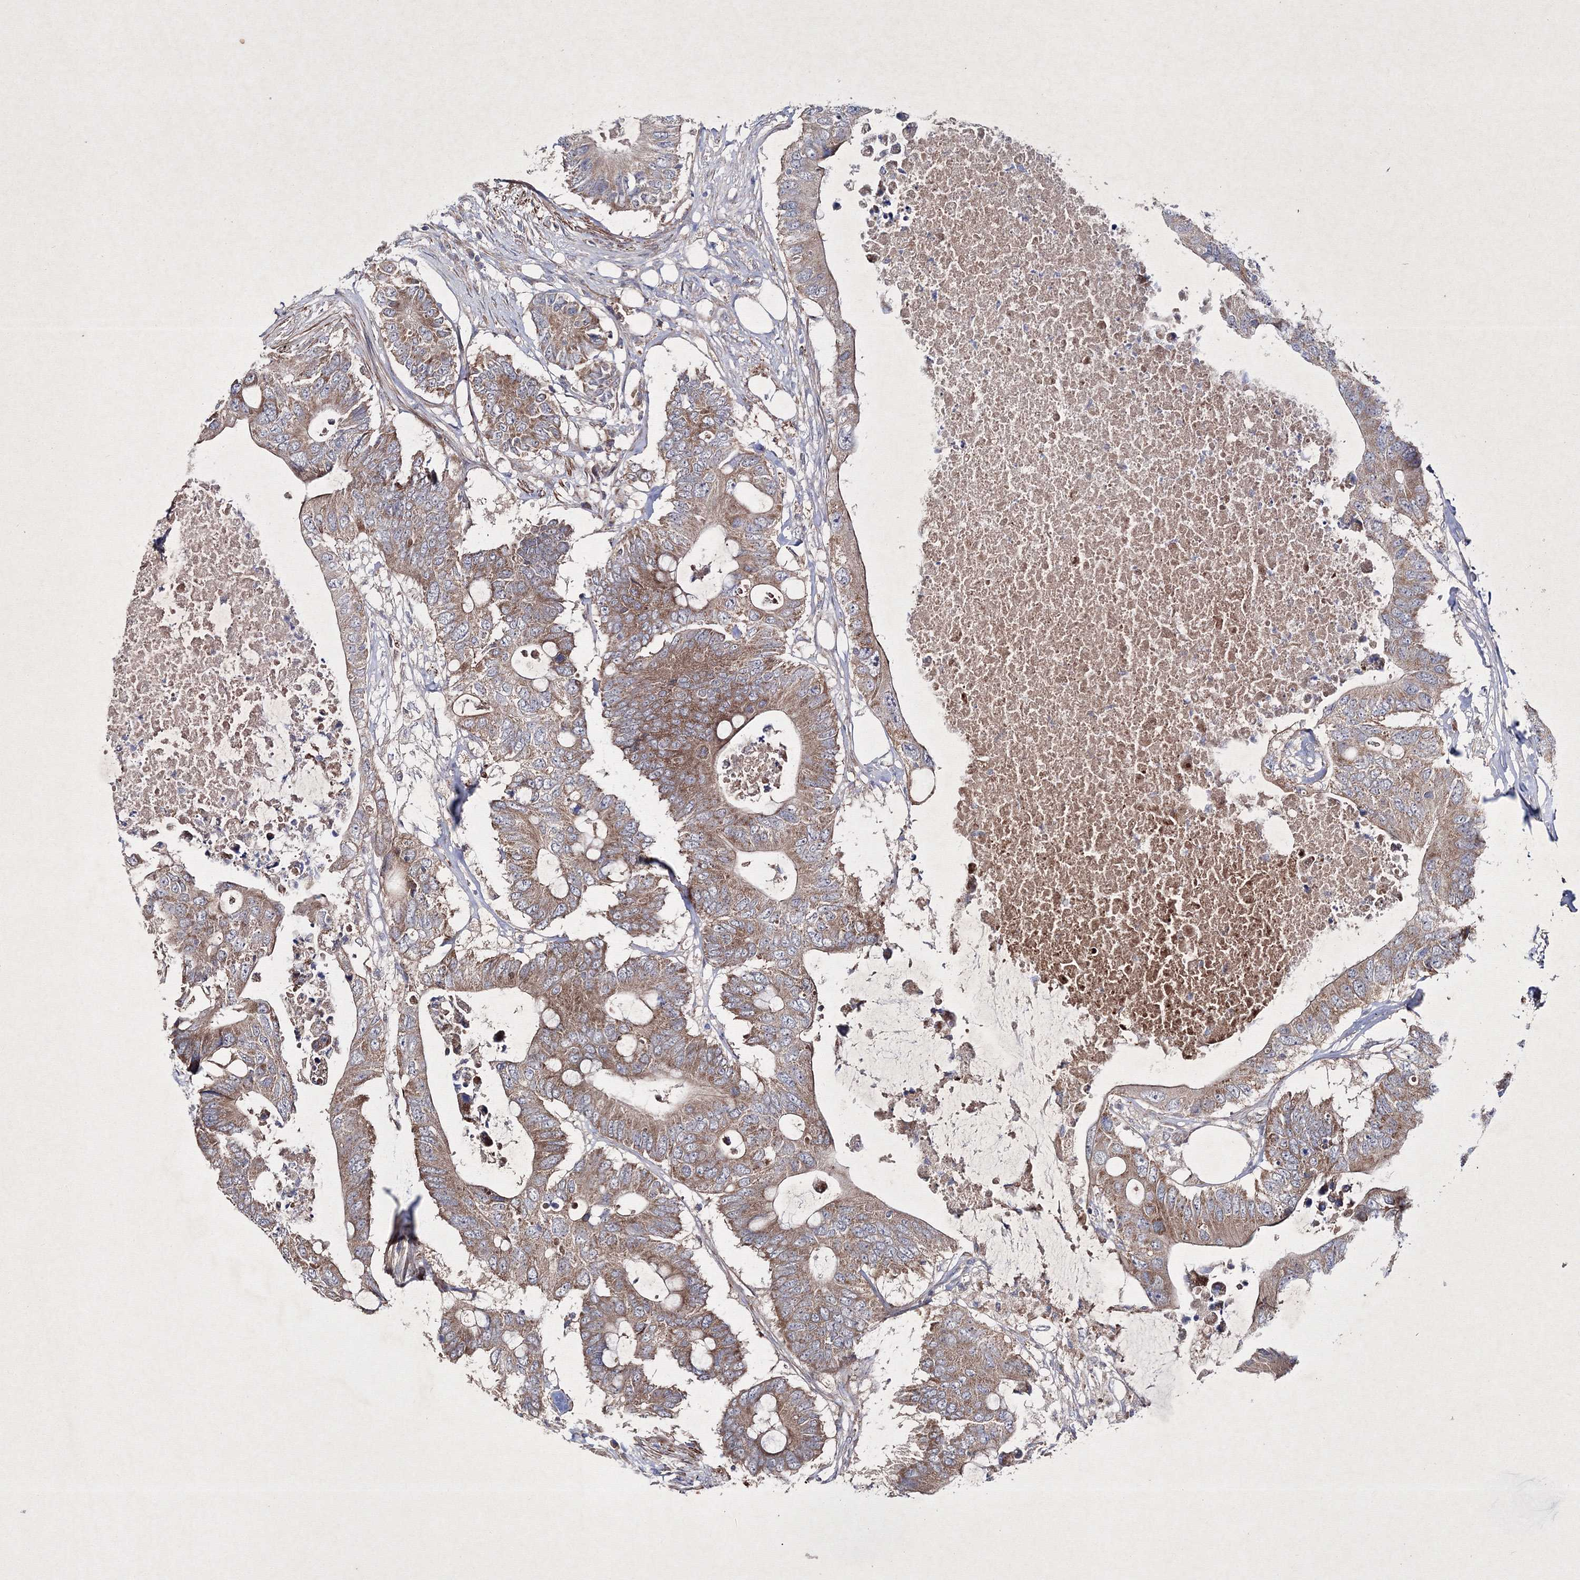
{"staining": {"intensity": "moderate", "quantity": ">75%", "location": "cytoplasmic/membranous"}, "tissue": "colorectal cancer", "cell_type": "Tumor cells", "image_type": "cancer", "snomed": [{"axis": "morphology", "description": "Adenocarcinoma, NOS"}, {"axis": "topography", "description": "Colon"}], "caption": "The histopathology image displays staining of colorectal adenocarcinoma, revealing moderate cytoplasmic/membranous protein staining (brown color) within tumor cells.", "gene": "GFM1", "patient": {"sex": "male", "age": 71}}